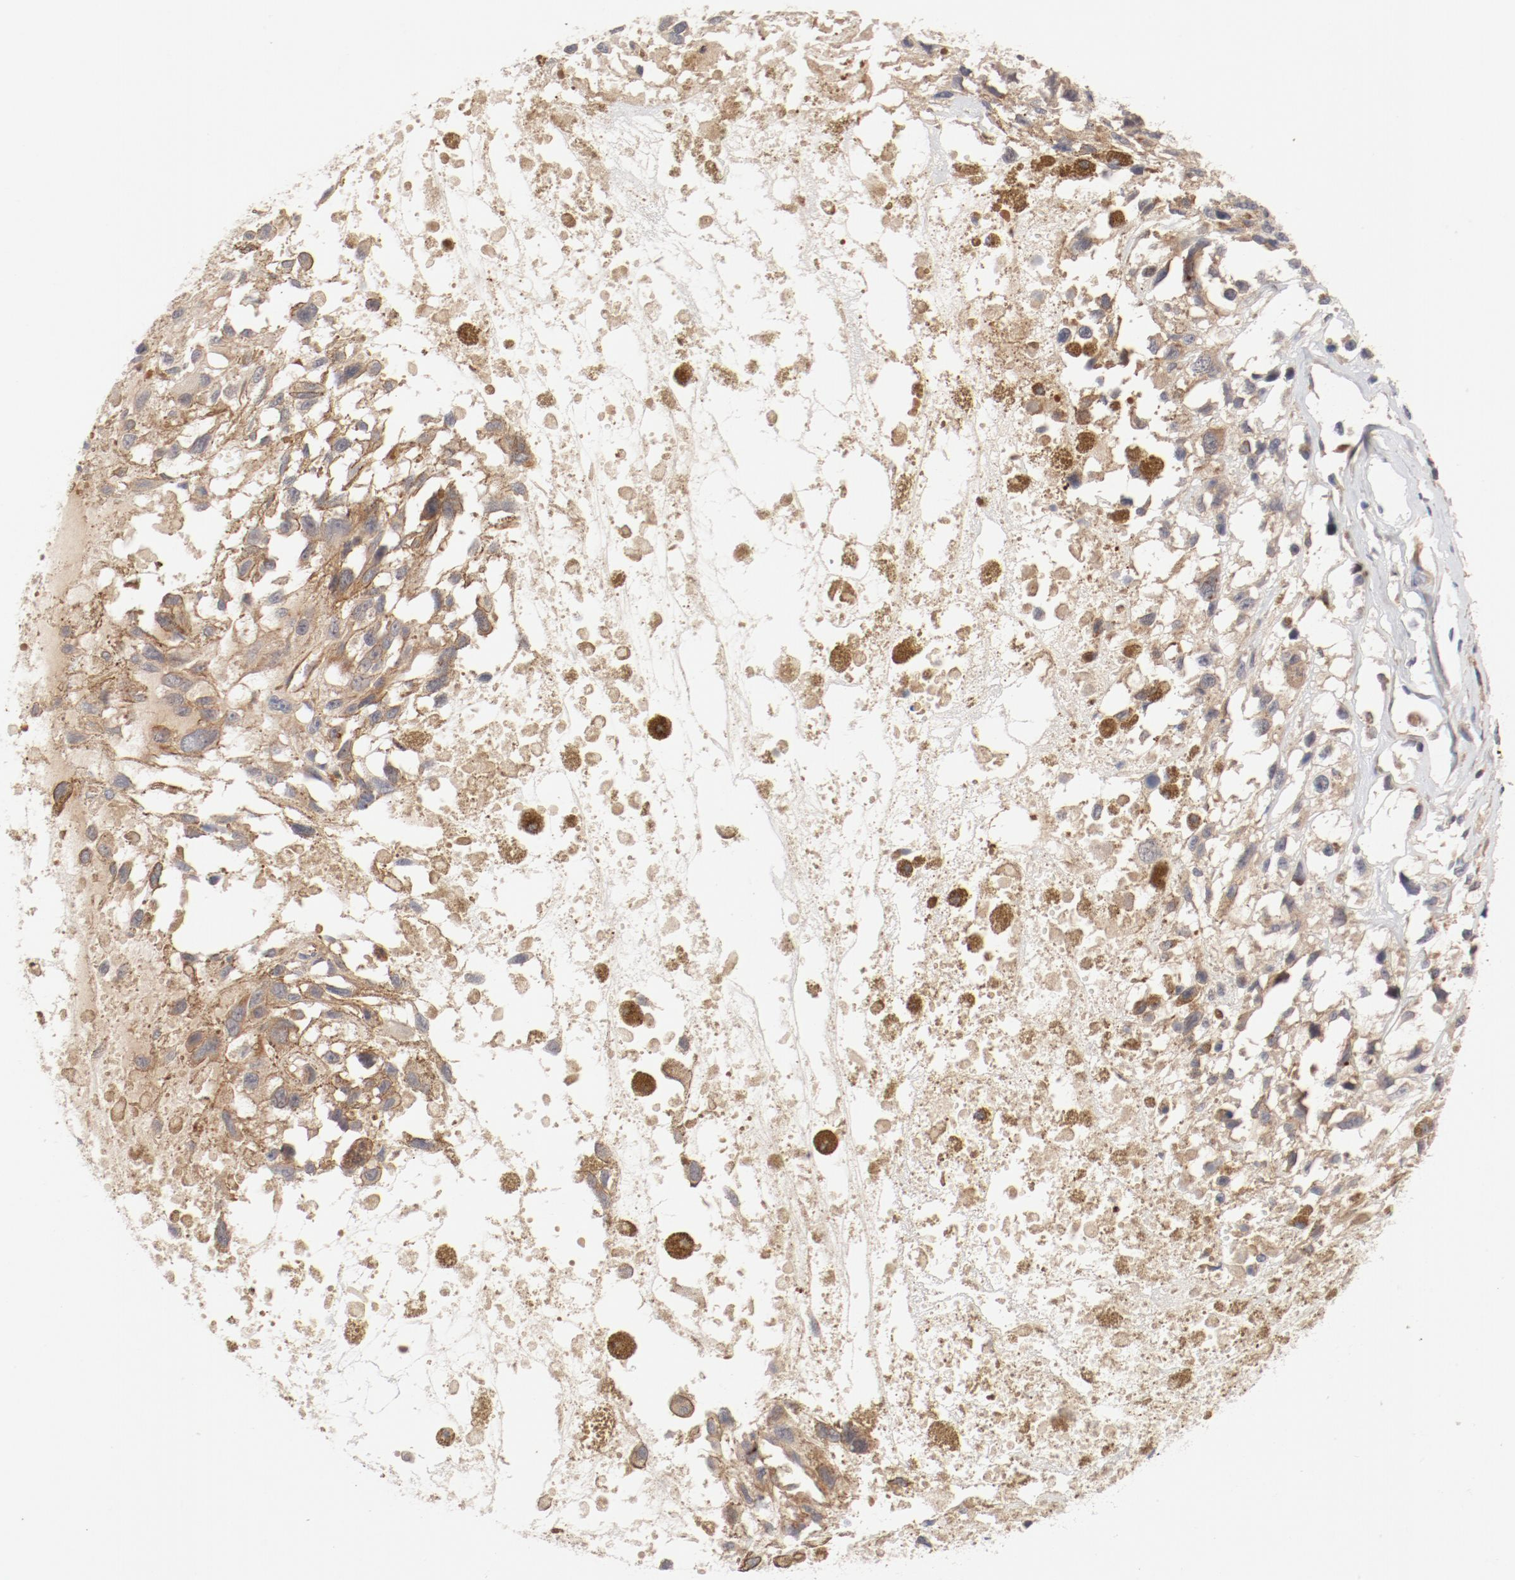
{"staining": {"intensity": "strong", "quantity": ">75%", "location": "cytoplasmic/membranous"}, "tissue": "melanoma", "cell_type": "Tumor cells", "image_type": "cancer", "snomed": [{"axis": "morphology", "description": "Malignant melanoma, Metastatic site"}, {"axis": "topography", "description": "Lymph node"}], "caption": "Immunohistochemistry (IHC) staining of melanoma, which exhibits high levels of strong cytoplasmic/membranous staining in about >75% of tumor cells indicating strong cytoplasmic/membranous protein expression. The staining was performed using DAB (brown) for protein detection and nuclei were counterstained in hematoxylin (blue).", "gene": "ZNF267", "patient": {"sex": "male", "age": 59}}